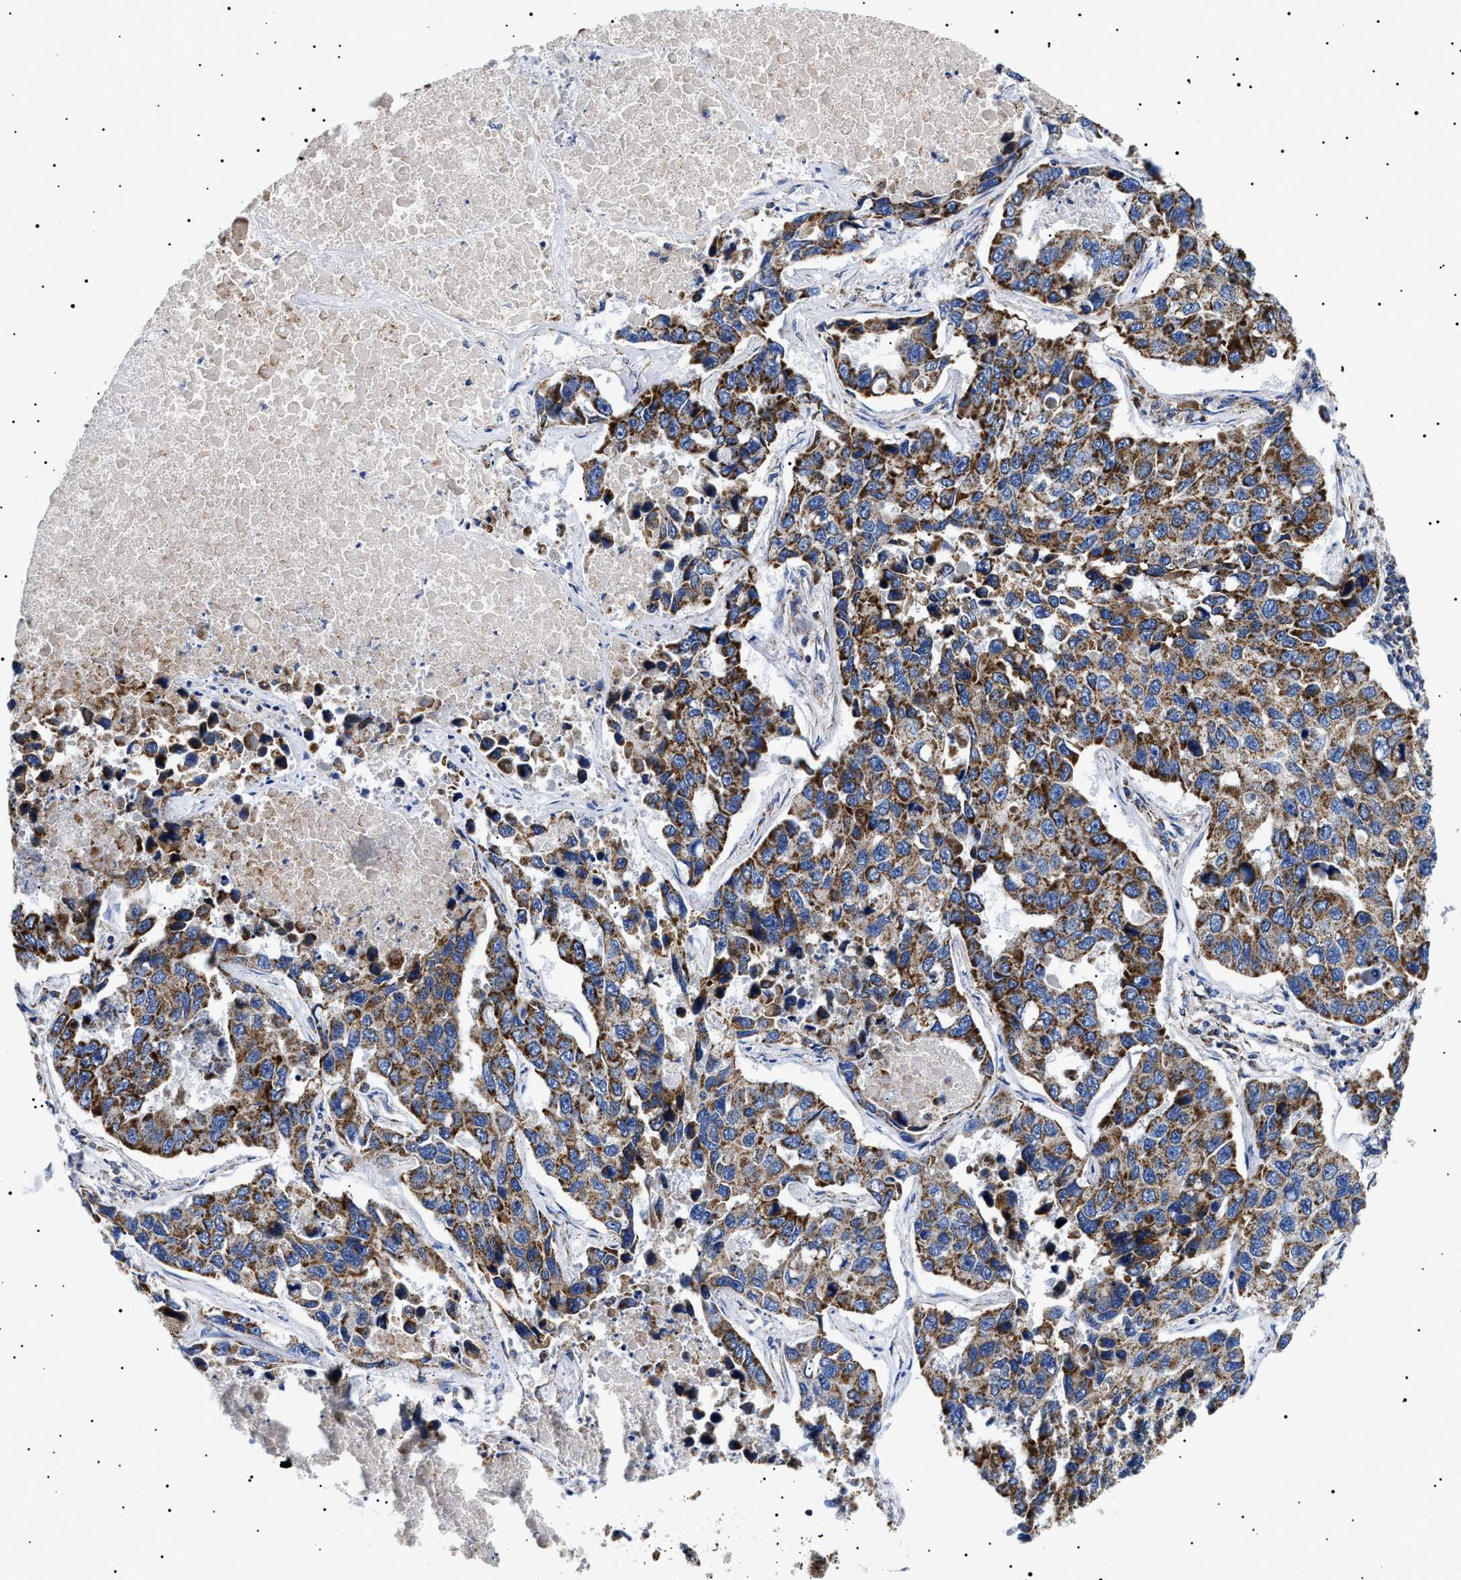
{"staining": {"intensity": "strong", "quantity": ">75%", "location": "cytoplasmic/membranous"}, "tissue": "lung cancer", "cell_type": "Tumor cells", "image_type": "cancer", "snomed": [{"axis": "morphology", "description": "Adenocarcinoma, NOS"}, {"axis": "topography", "description": "Lung"}], "caption": "Immunohistochemistry micrograph of neoplastic tissue: human lung adenocarcinoma stained using IHC reveals high levels of strong protein expression localized specifically in the cytoplasmic/membranous of tumor cells, appearing as a cytoplasmic/membranous brown color.", "gene": "CHRDL2", "patient": {"sex": "male", "age": 64}}